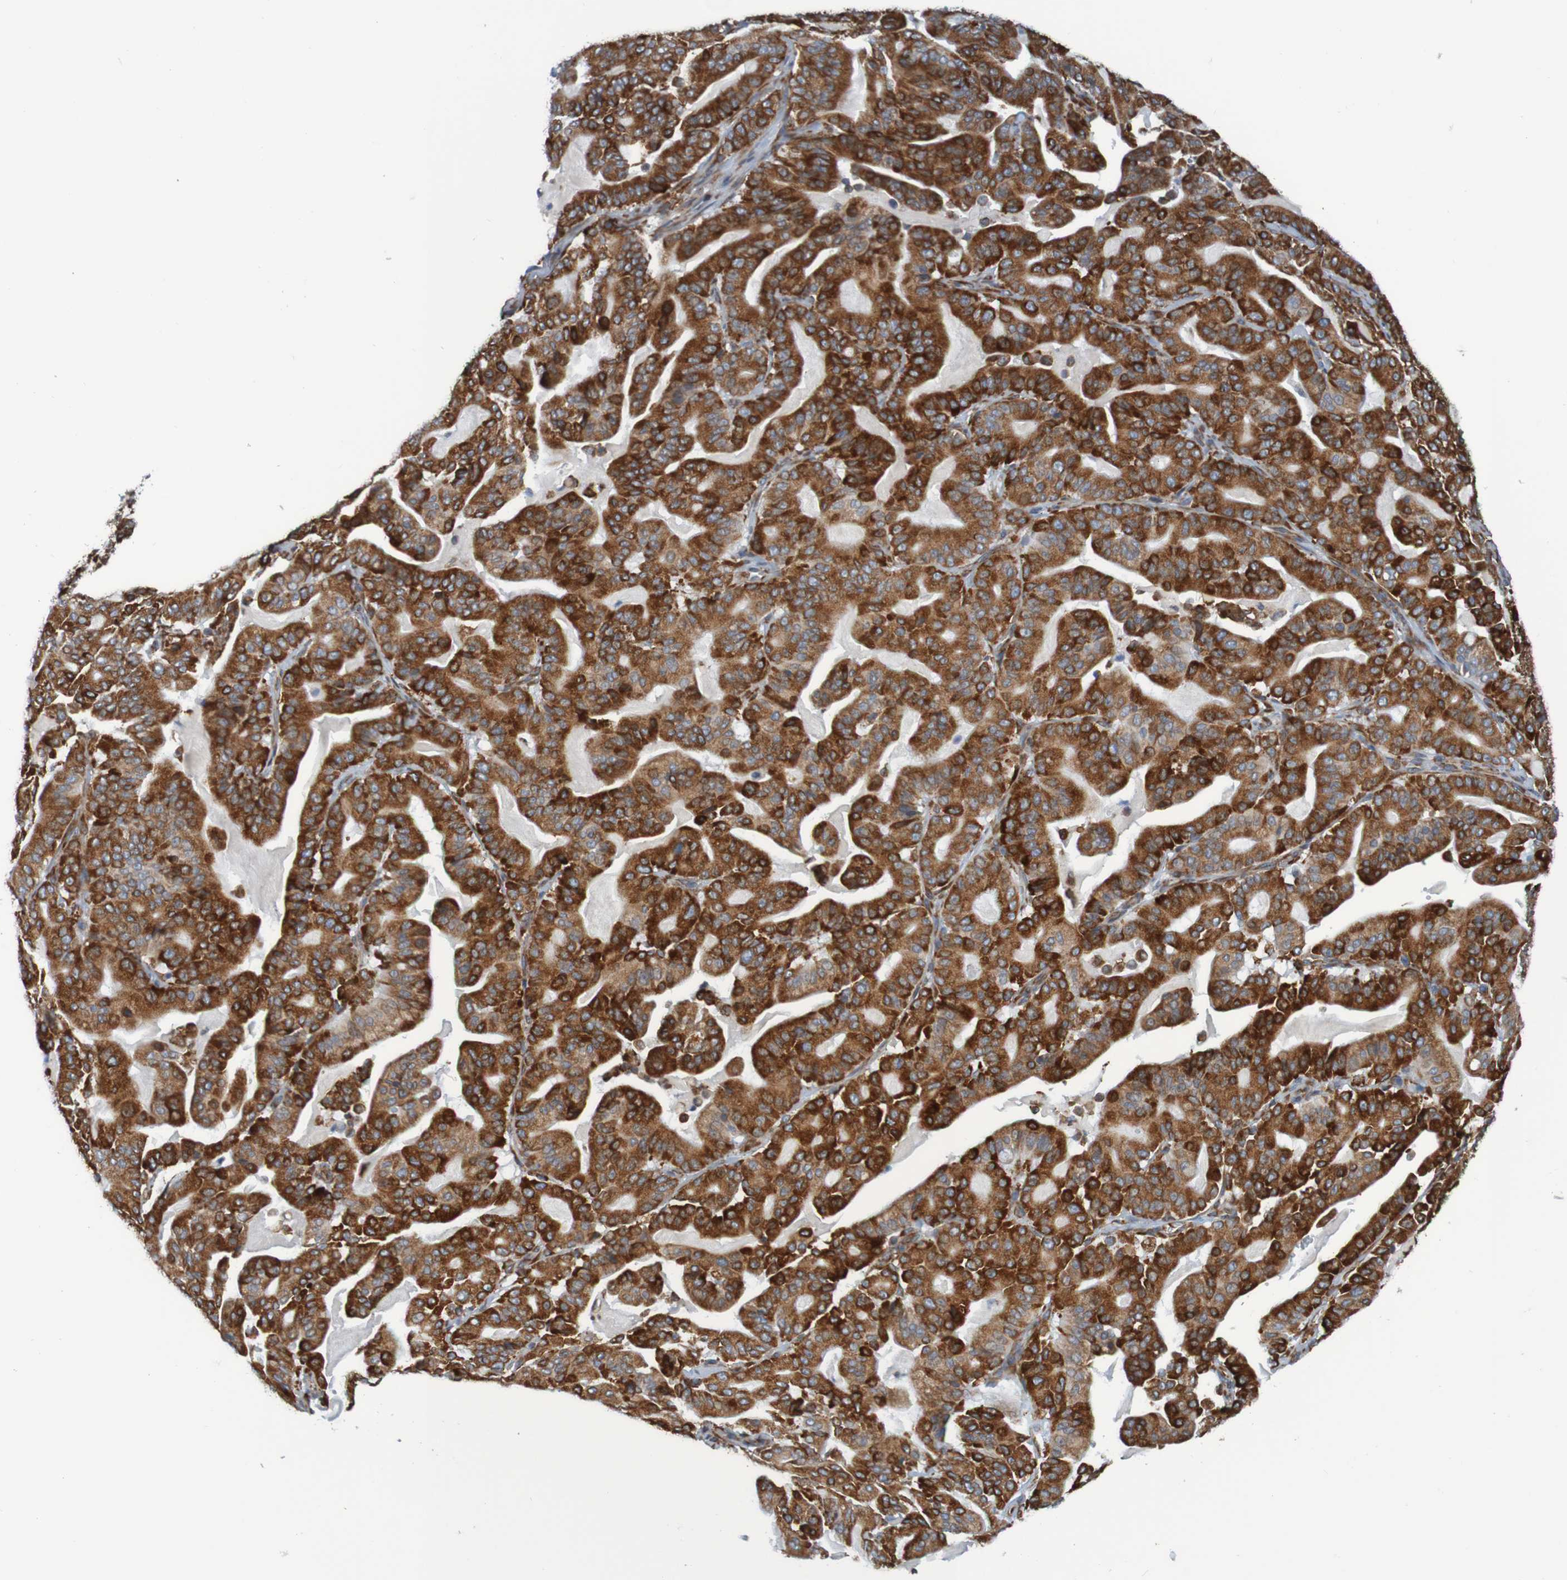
{"staining": {"intensity": "moderate", "quantity": ">75%", "location": "cytoplasmic/membranous"}, "tissue": "pancreatic cancer", "cell_type": "Tumor cells", "image_type": "cancer", "snomed": [{"axis": "morphology", "description": "Adenocarcinoma, NOS"}, {"axis": "topography", "description": "Pancreas"}], "caption": "Pancreatic cancer (adenocarcinoma) stained for a protein (brown) displays moderate cytoplasmic/membranous positive positivity in approximately >75% of tumor cells.", "gene": "SSR1", "patient": {"sex": "male", "age": 63}}